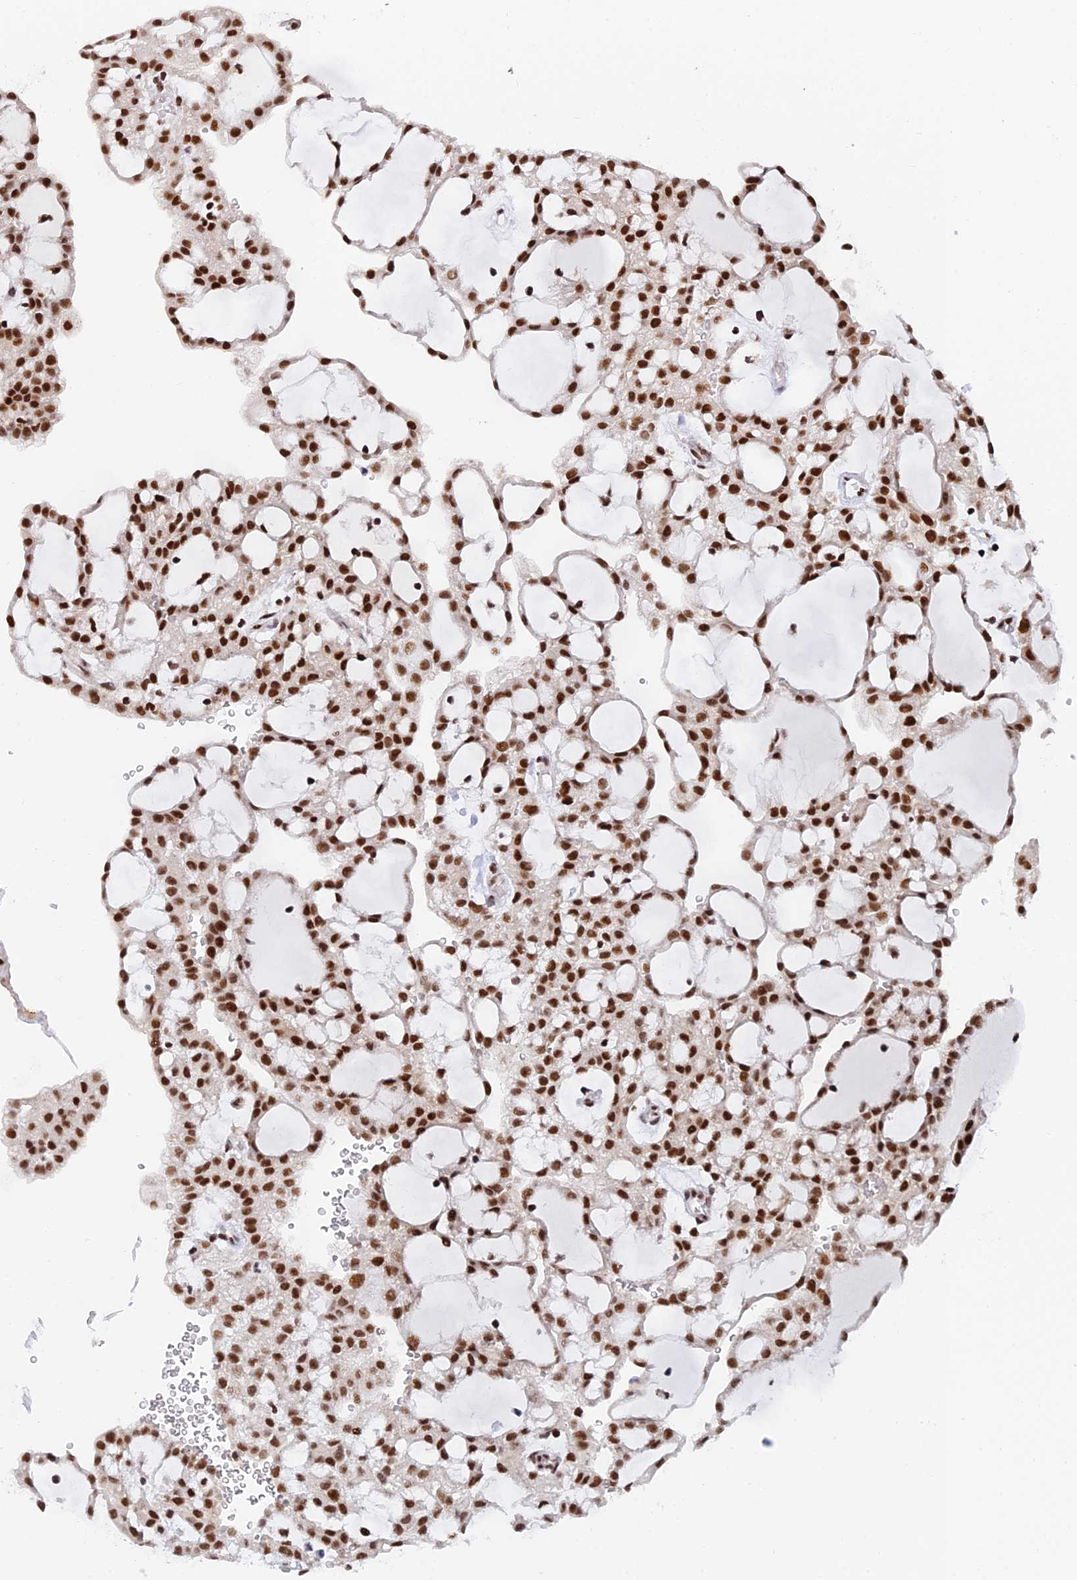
{"staining": {"intensity": "strong", "quantity": ">75%", "location": "nuclear"}, "tissue": "renal cancer", "cell_type": "Tumor cells", "image_type": "cancer", "snomed": [{"axis": "morphology", "description": "Adenocarcinoma, NOS"}, {"axis": "topography", "description": "Kidney"}], "caption": "A histopathology image of renal cancer stained for a protein demonstrates strong nuclear brown staining in tumor cells.", "gene": "USP22", "patient": {"sex": "male", "age": 63}}